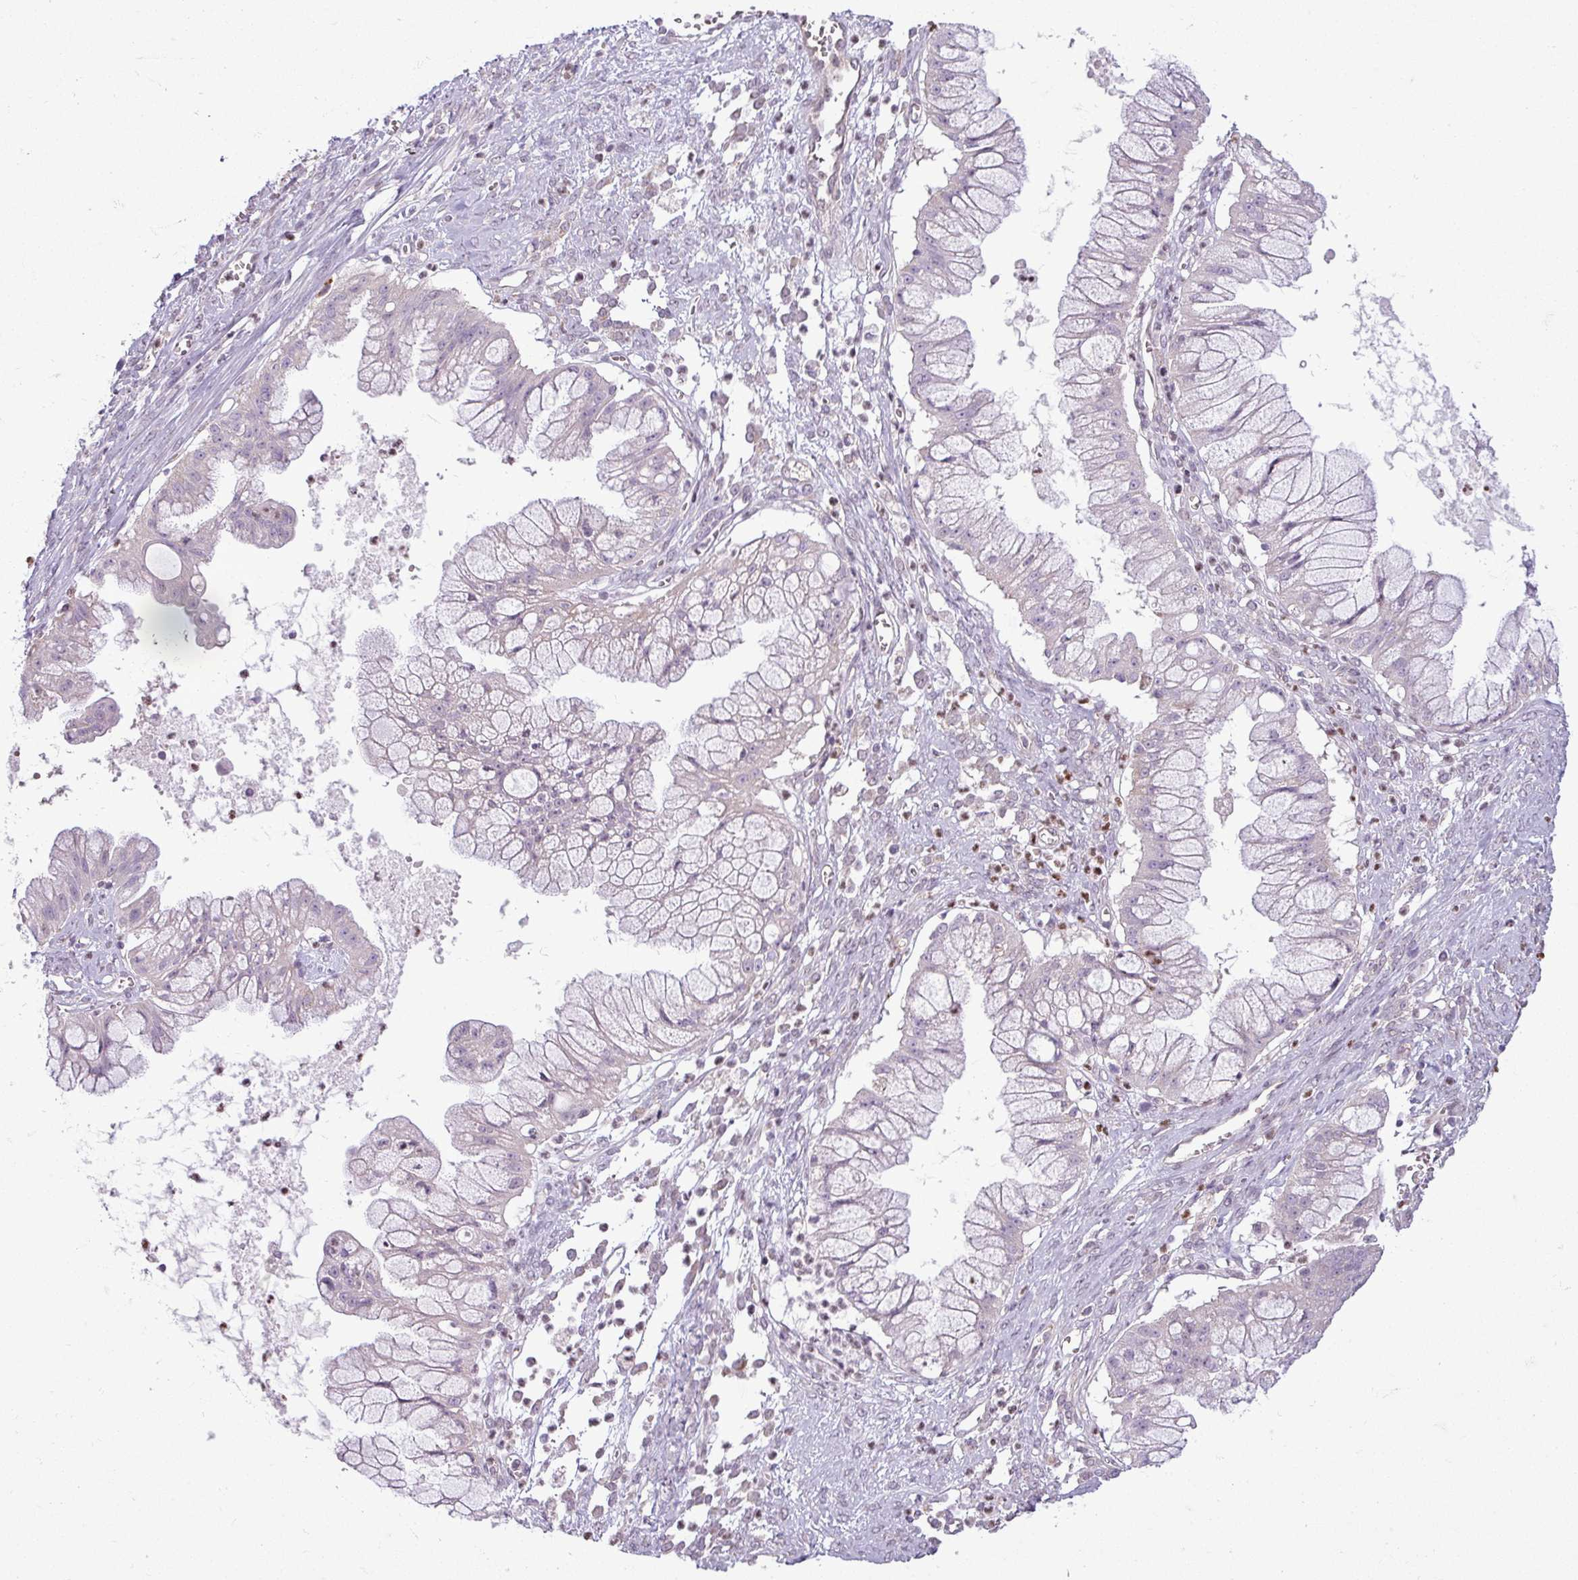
{"staining": {"intensity": "negative", "quantity": "none", "location": "none"}, "tissue": "ovarian cancer", "cell_type": "Tumor cells", "image_type": "cancer", "snomed": [{"axis": "morphology", "description": "Cystadenocarcinoma, mucinous, NOS"}, {"axis": "topography", "description": "Ovary"}], "caption": "Immunohistochemical staining of human ovarian cancer reveals no significant positivity in tumor cells.", "gene": "CCDC144A", "patient": {"sex": "female", "age": 70}}